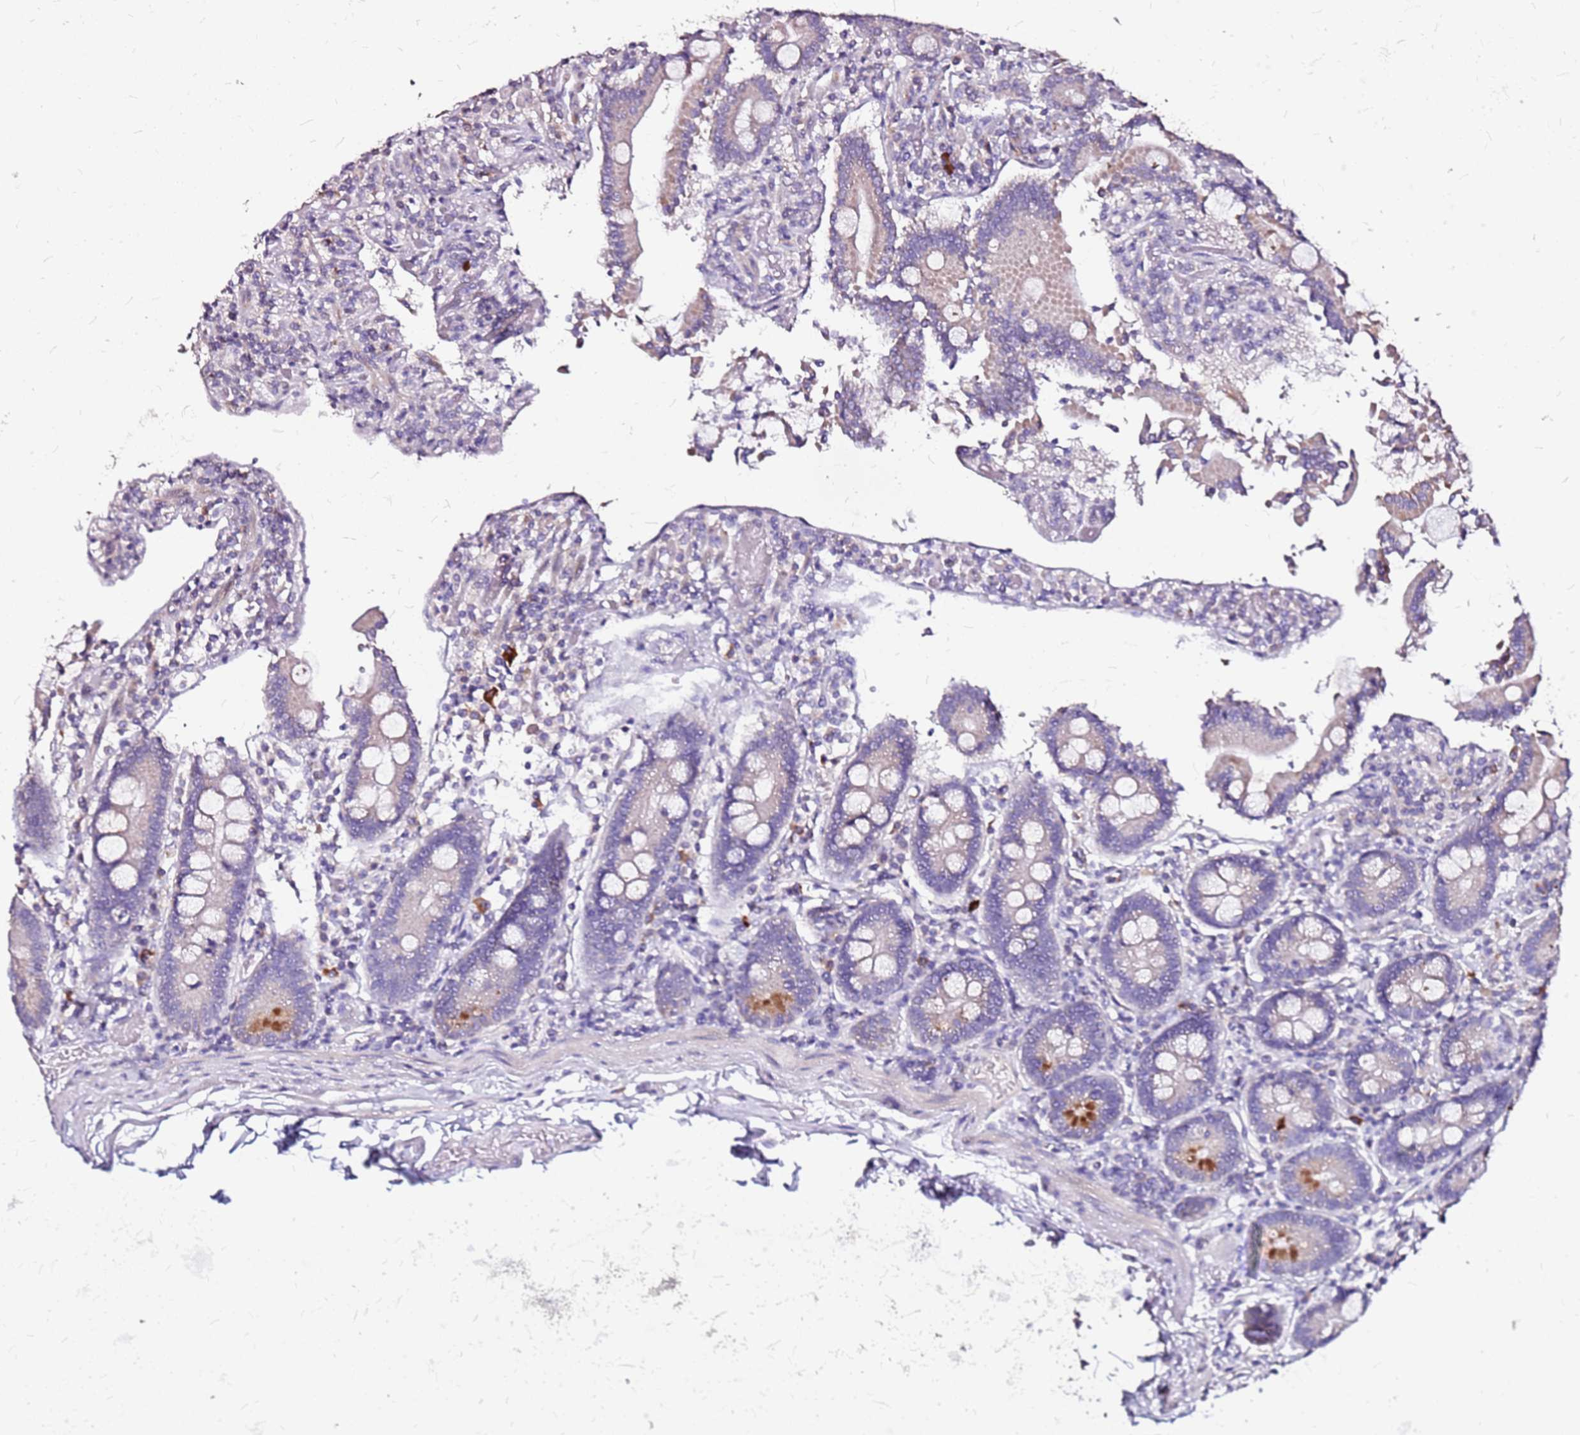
{"staining": {"intensity": "moderate", "quantity": "25%-75%", "location": "cytoplasmic/membranous"}, "tissue": "duodenum", "cell_type": "Glandular cells", "image_type": "normal", "snomed": [{"axis": "morphology", "description": "Normal tissue, NOS"}, {"axis": "topography", "description": "Duodenum"}], "caption": "The immunohistochemical stain shows moderate cytoplasmic/membranous positivity in glandular cells of unremarkable duodenum. Immunohistochemistry stains the protein in brown and the nuclei are stained blue.", "gene": "DCDC2C", "patient": {"sex": "male", "age": 55}}